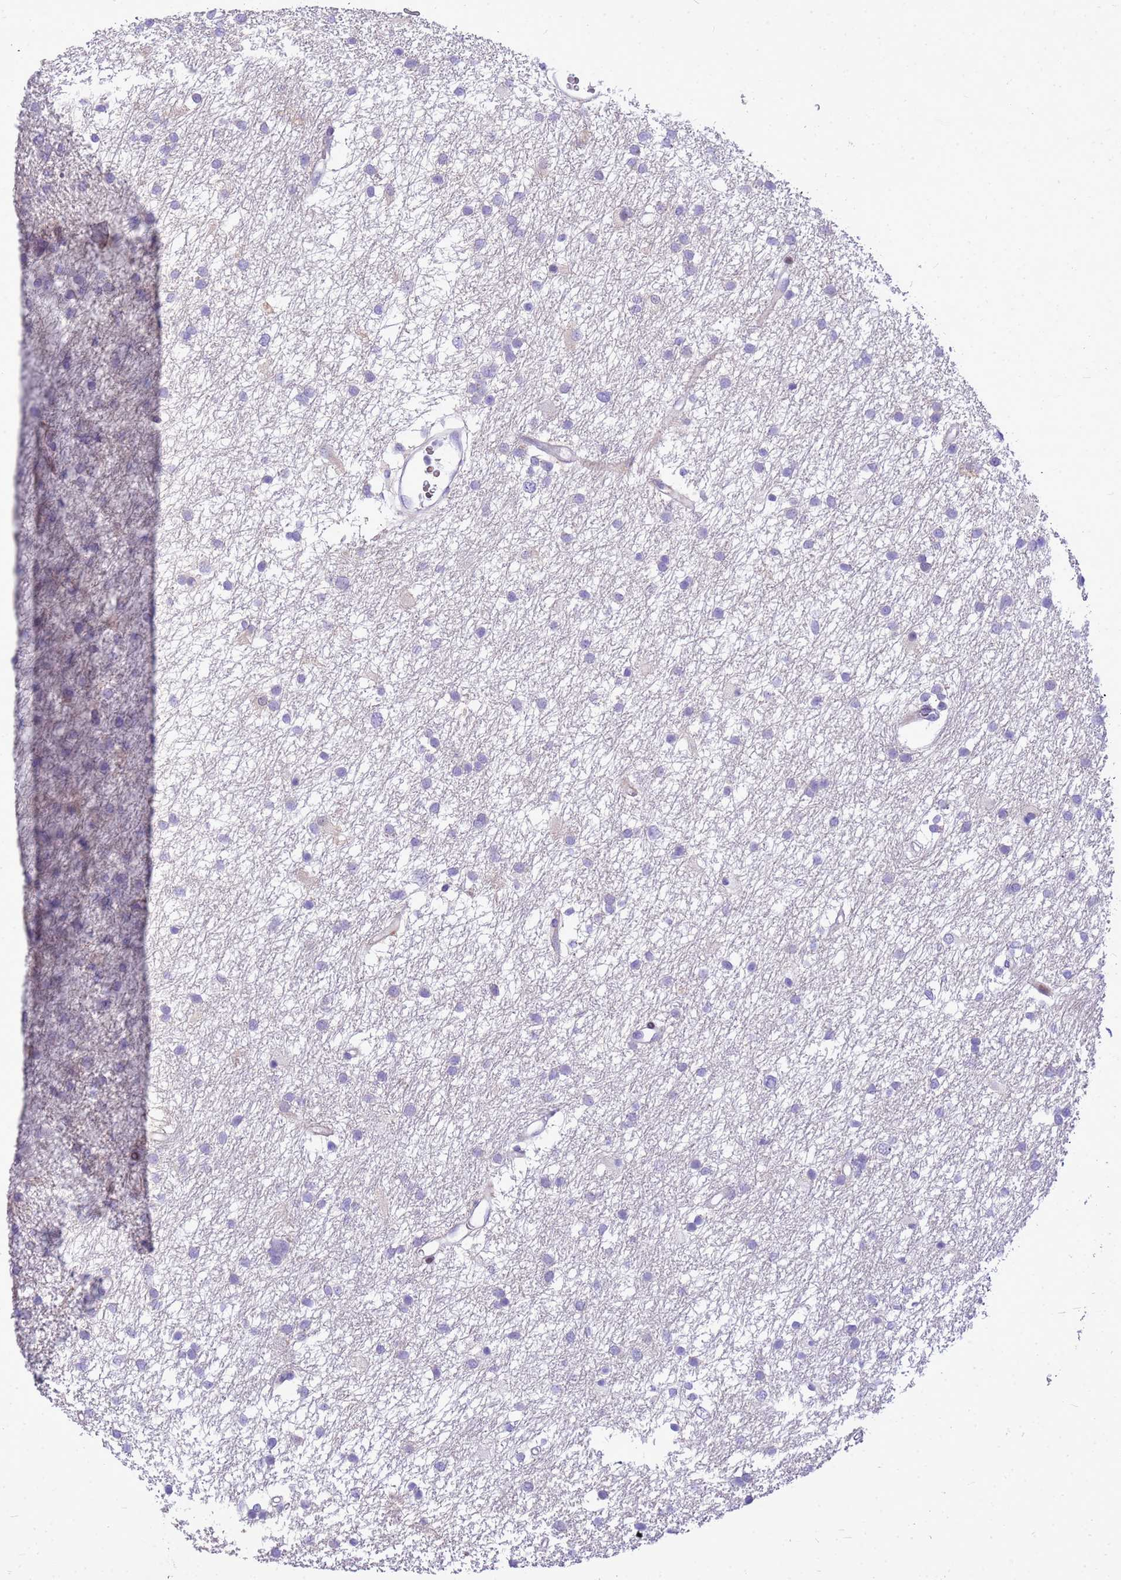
{"staining": {"intensity": "negative", "quantity": "none", "location": "none"}, "tissue": "glioma", "cell_type": "Tumor cells", "image_type": "cancer", "snomed": [{"axis": "morphology", "description": "Glioma, malignant, High grade"}, {"axis": "topography", "description": "Brain"}], "caption": "This histopathology image is of malignant high-grade glioma stained with immunohistochemistry to label a protein in brown with the nuclei are counter-stained blue. There is no expression in tumor cells.", "gene": "ADAMTS7", "patient": {"sex": "male", "age": 77}}